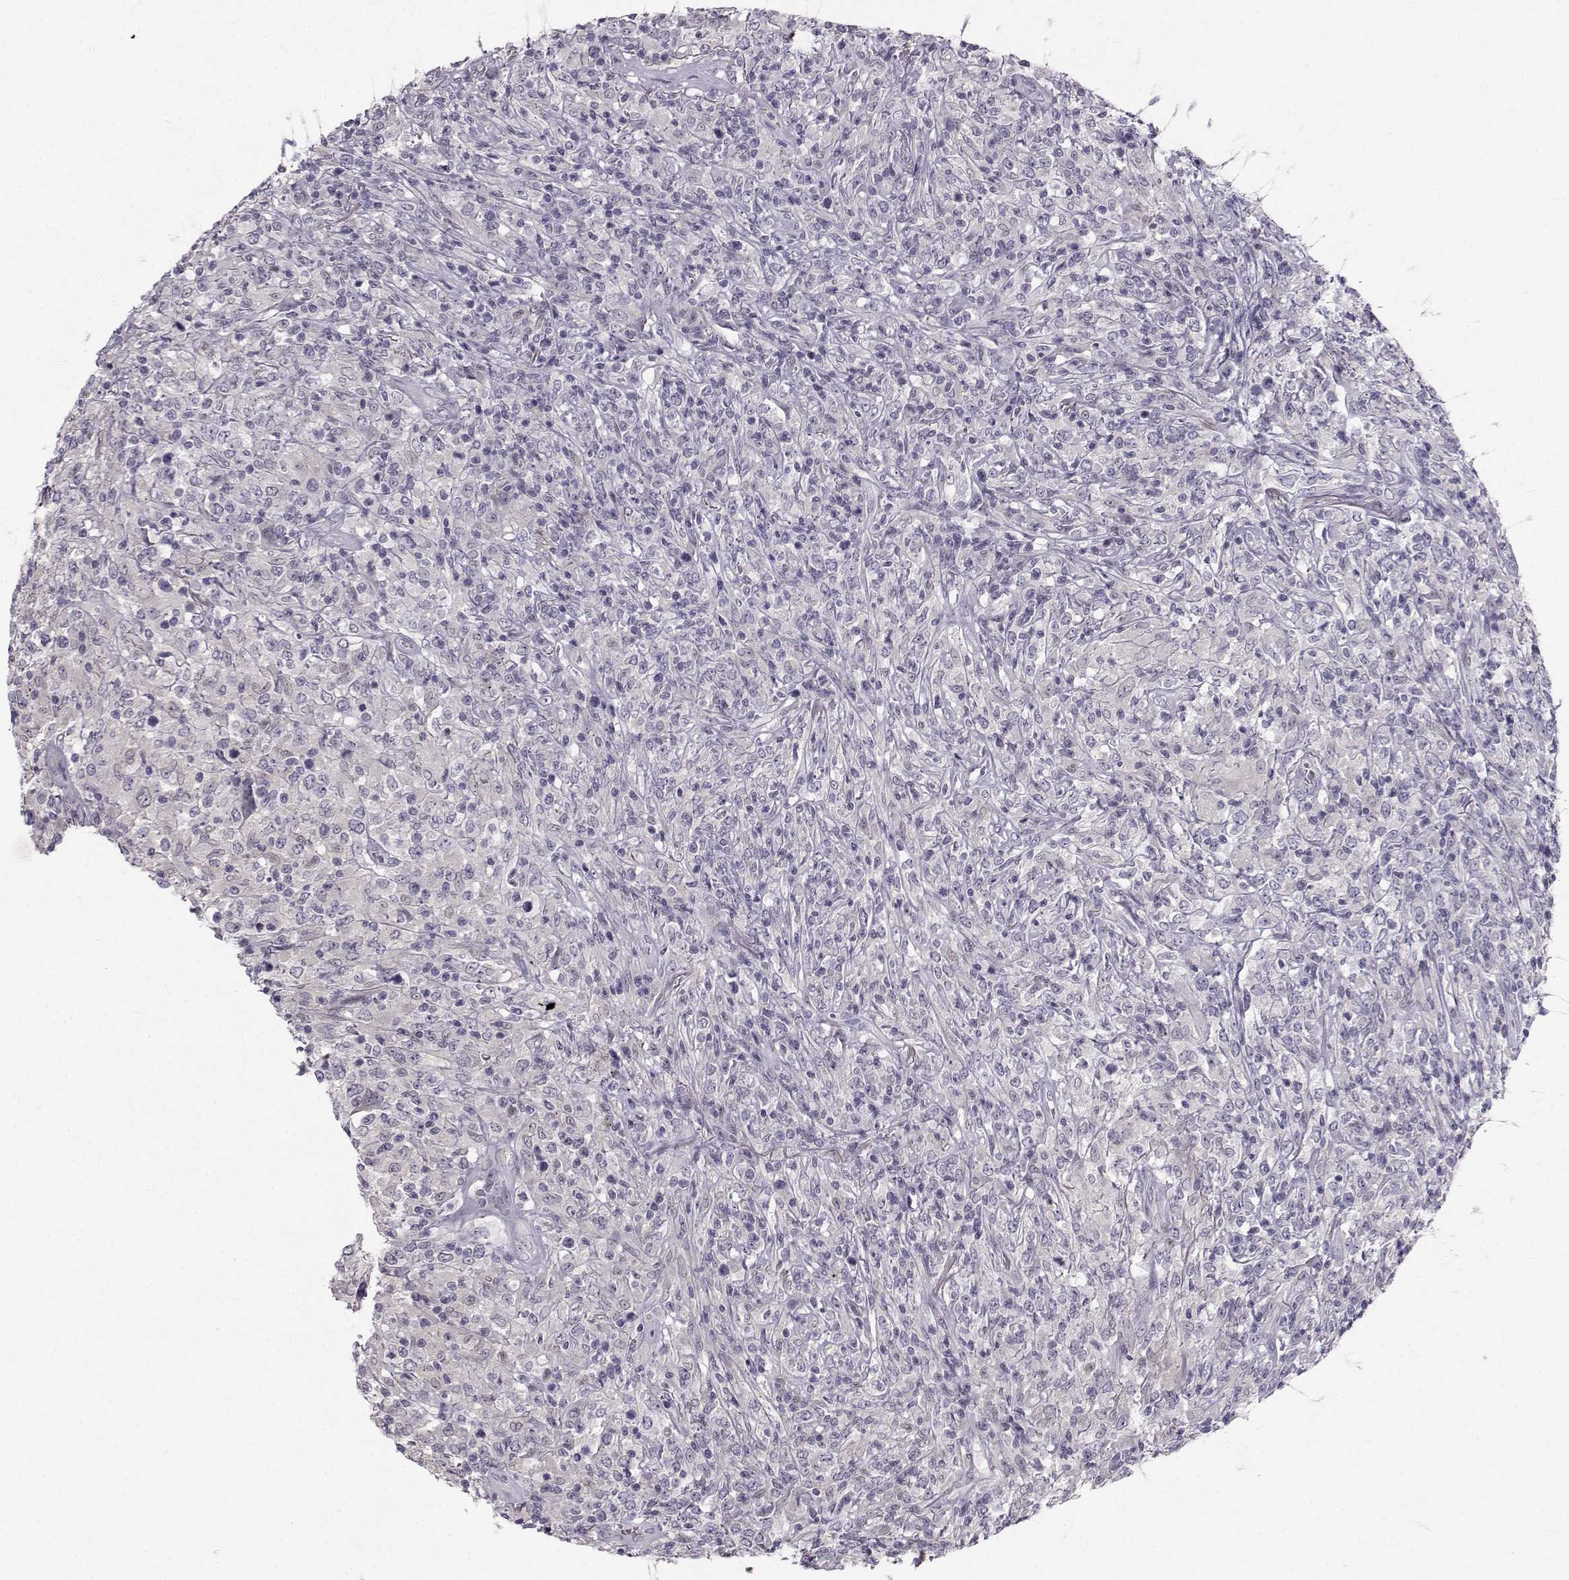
{"staining": {"intensity": "negative", "quantity": "none", "location": "none"}, "tissue": "lymphoma", "cell_type": "Tumor cells", "image_type": "cancer", "snomed": [{"axis": "morphology", "description": "Malignant lymphoma, non-Hodgkin's type, High grade"}, {"axis": "topography", "description": "Lung"}], "caption": "Immunohistochemistry (IHC) micrograph of human high-grade malignant lymphoma, non-Hodgkin's type stained for a protein (brown), which reveals no staining in tumor cells.", "gene": "ZNF185", "patient": {"sex": "male", "age": 79}}